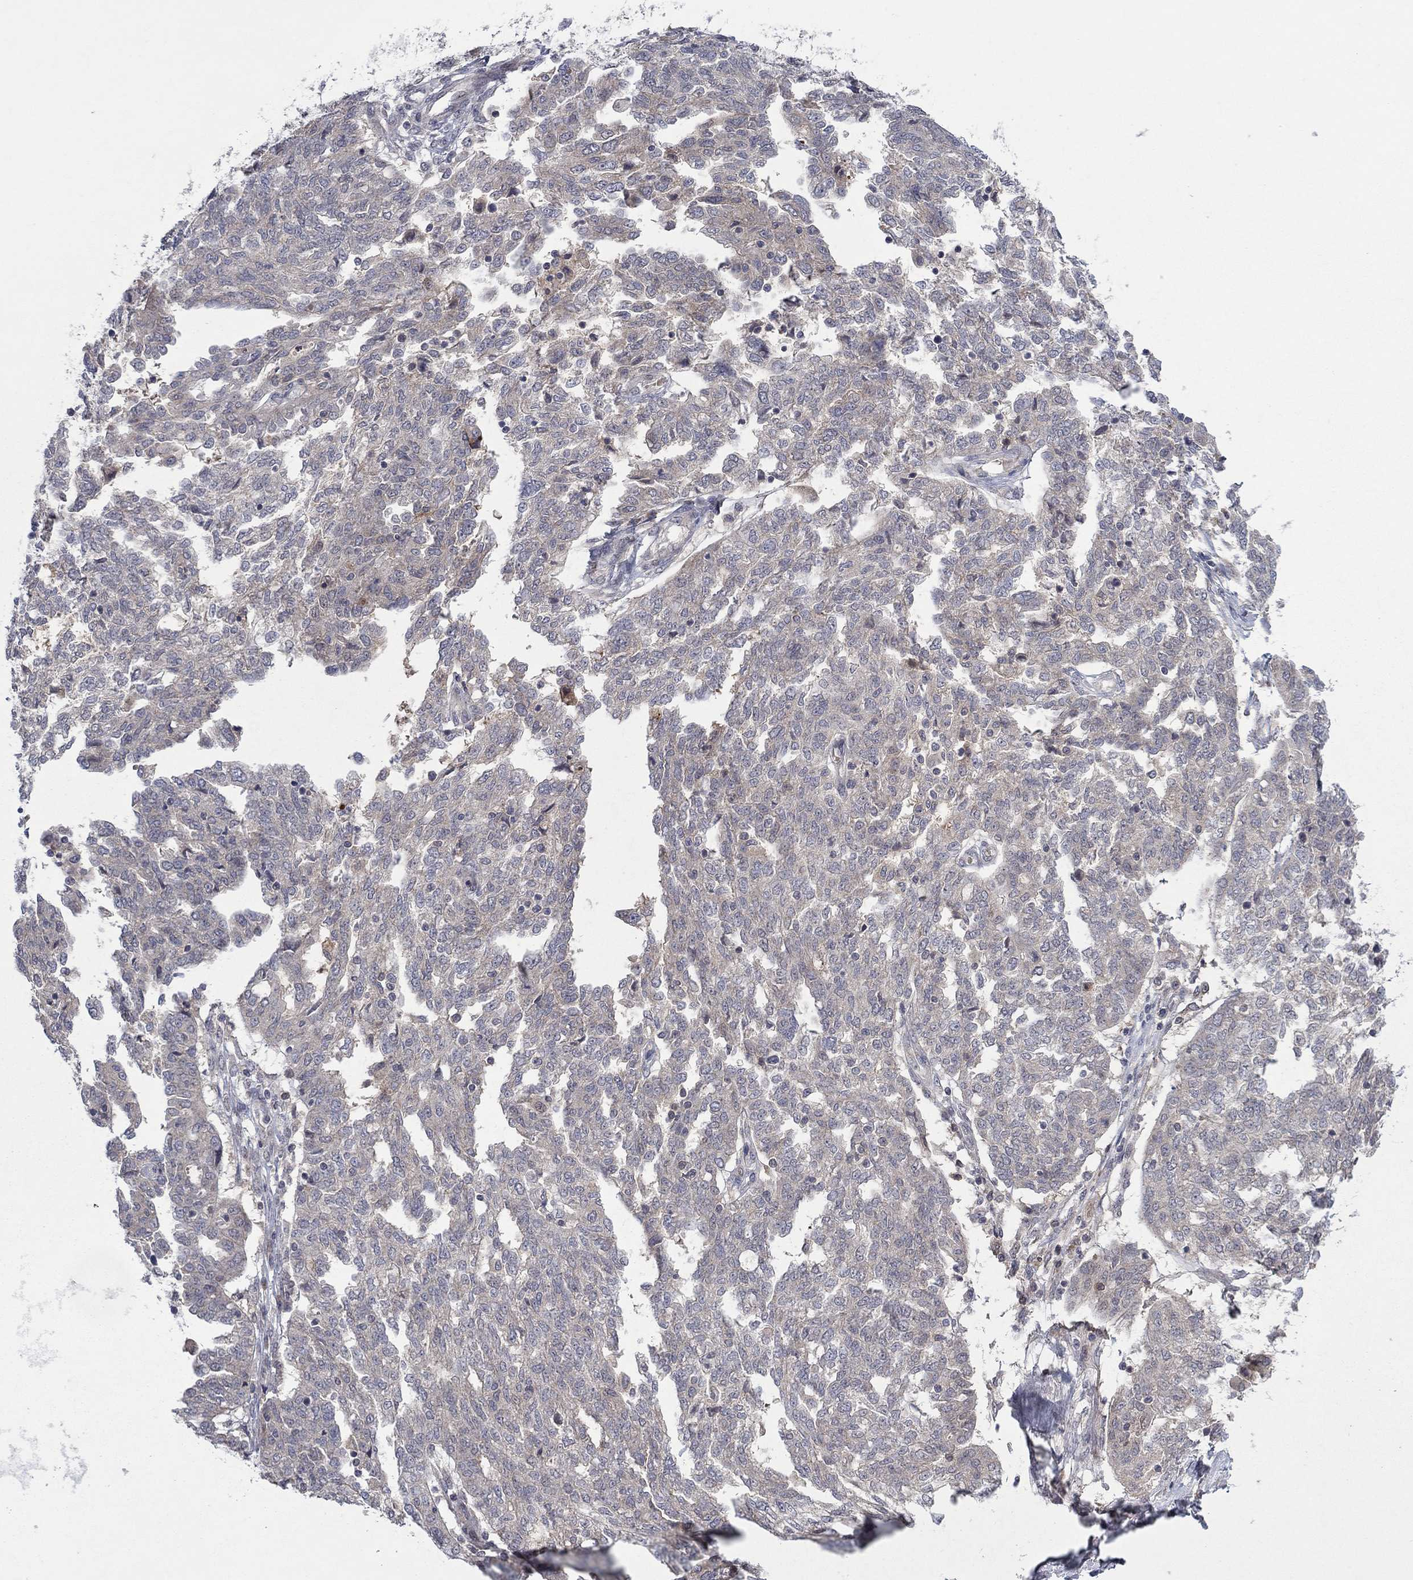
{"staining": {"intensity": "negative", "quantity": "none", "location": "none"}, "tissue": "ovarian cancer", "cell_type": "Tumor cells", "image_type": "cancer", "snomed": [{"axis": "morphology", "description": "Cystadenocarcinoma, serous, NOS"}, {"axis": "topography", "description": "Ovary"}], "caption": "Ovarian cancer (serous cystadenocarcinoma) stained for a protein using immunohistochemistry displays no expression tumor cells.", "gene": "IL4", "patient": {"sex": "female", "age": 67}}